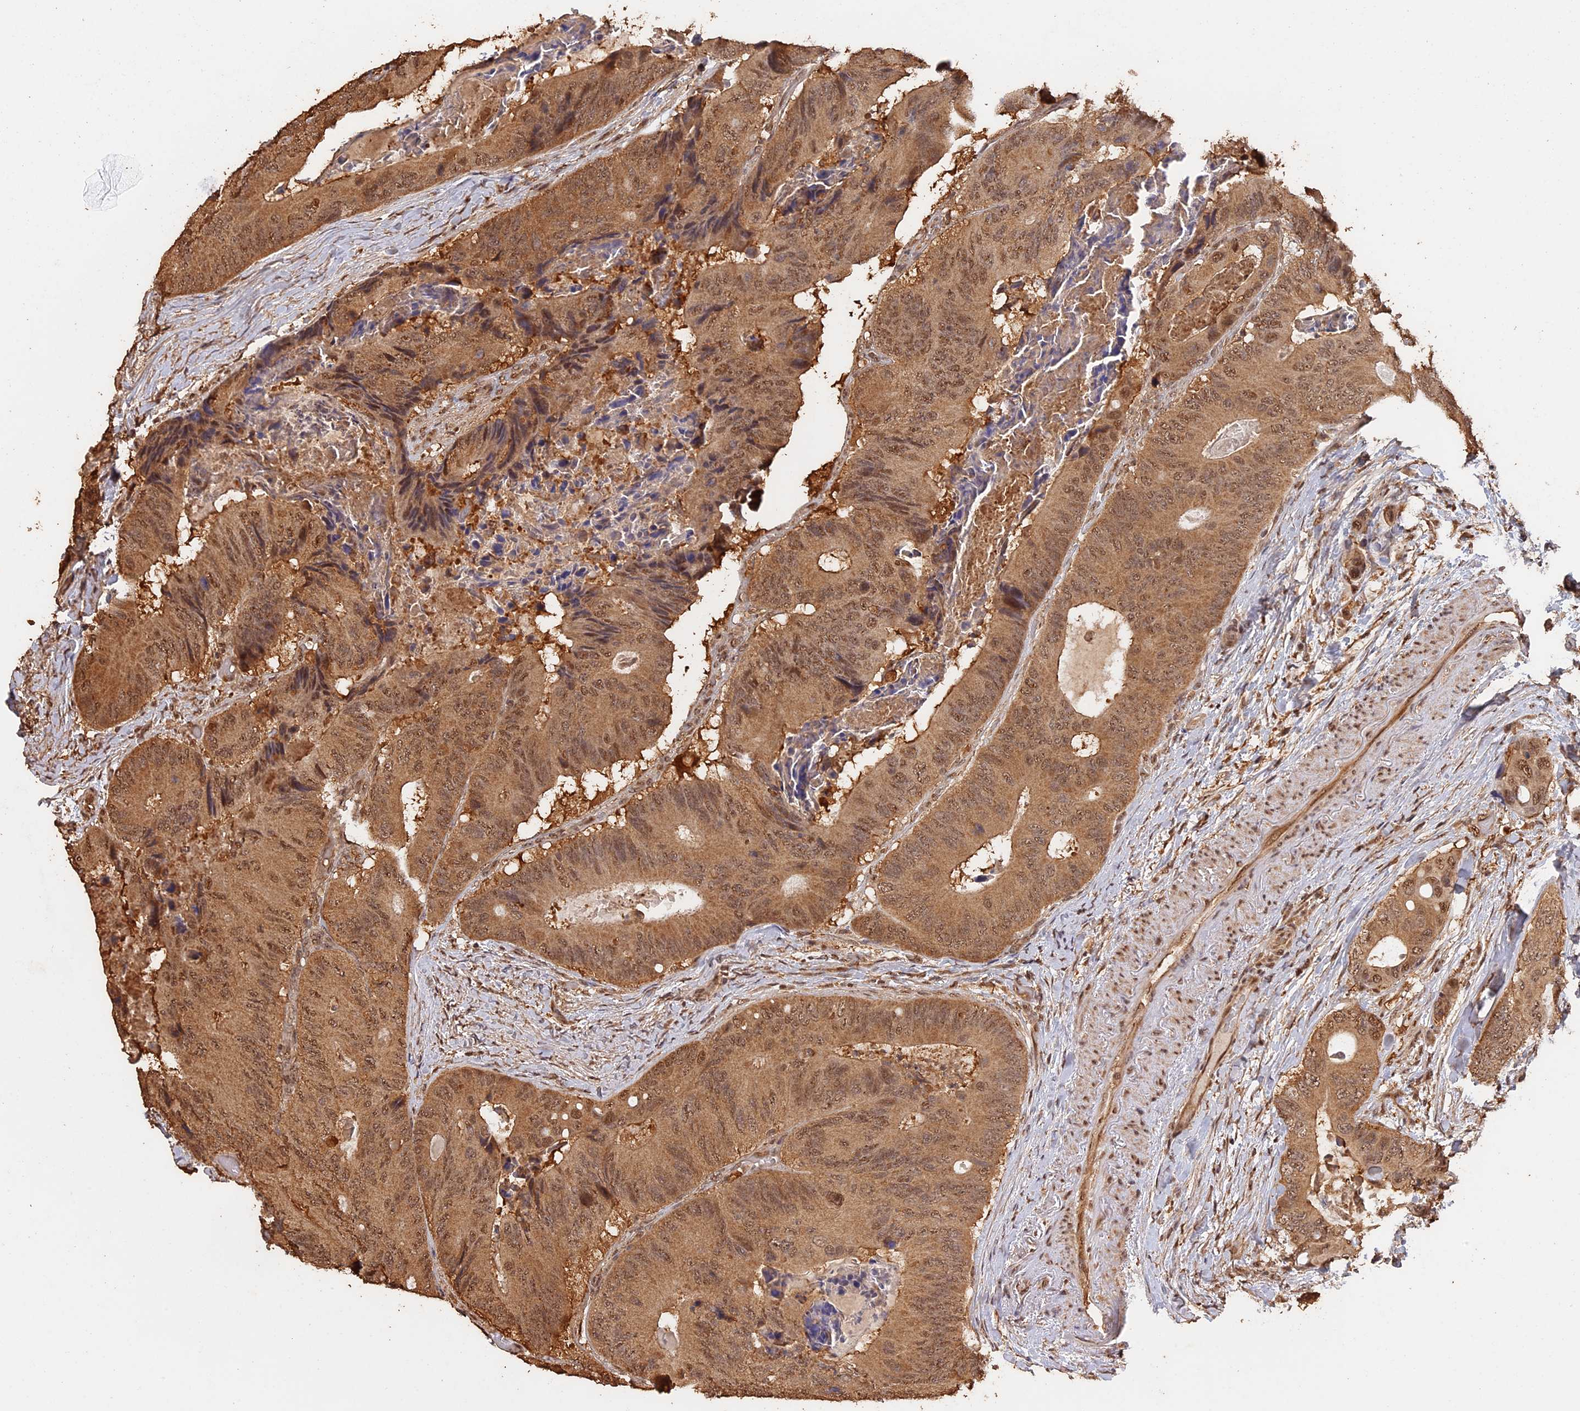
{"staining": {"intensity": "moderate", "quantity": ">75%", "location": "cytoplasmic/membranous,nuclear"}, "tissue": "colorectal cancer", "cell_type": "Tumor cells", "image_type": "cancer", "snomed": [{"axis": "morphology", "description": "Adenocarcinoma, NOS"}, {"axis": "topography", "description": "Colon"}], "caption": "Human colorectal cancer stained for a protein (brown) displays moderate cytoplasmic/membranous and nuclear positive expression in about >75% of tumor cells.", "gene": "PSMC6", "patient": {"sex": "male", "age": 84}}